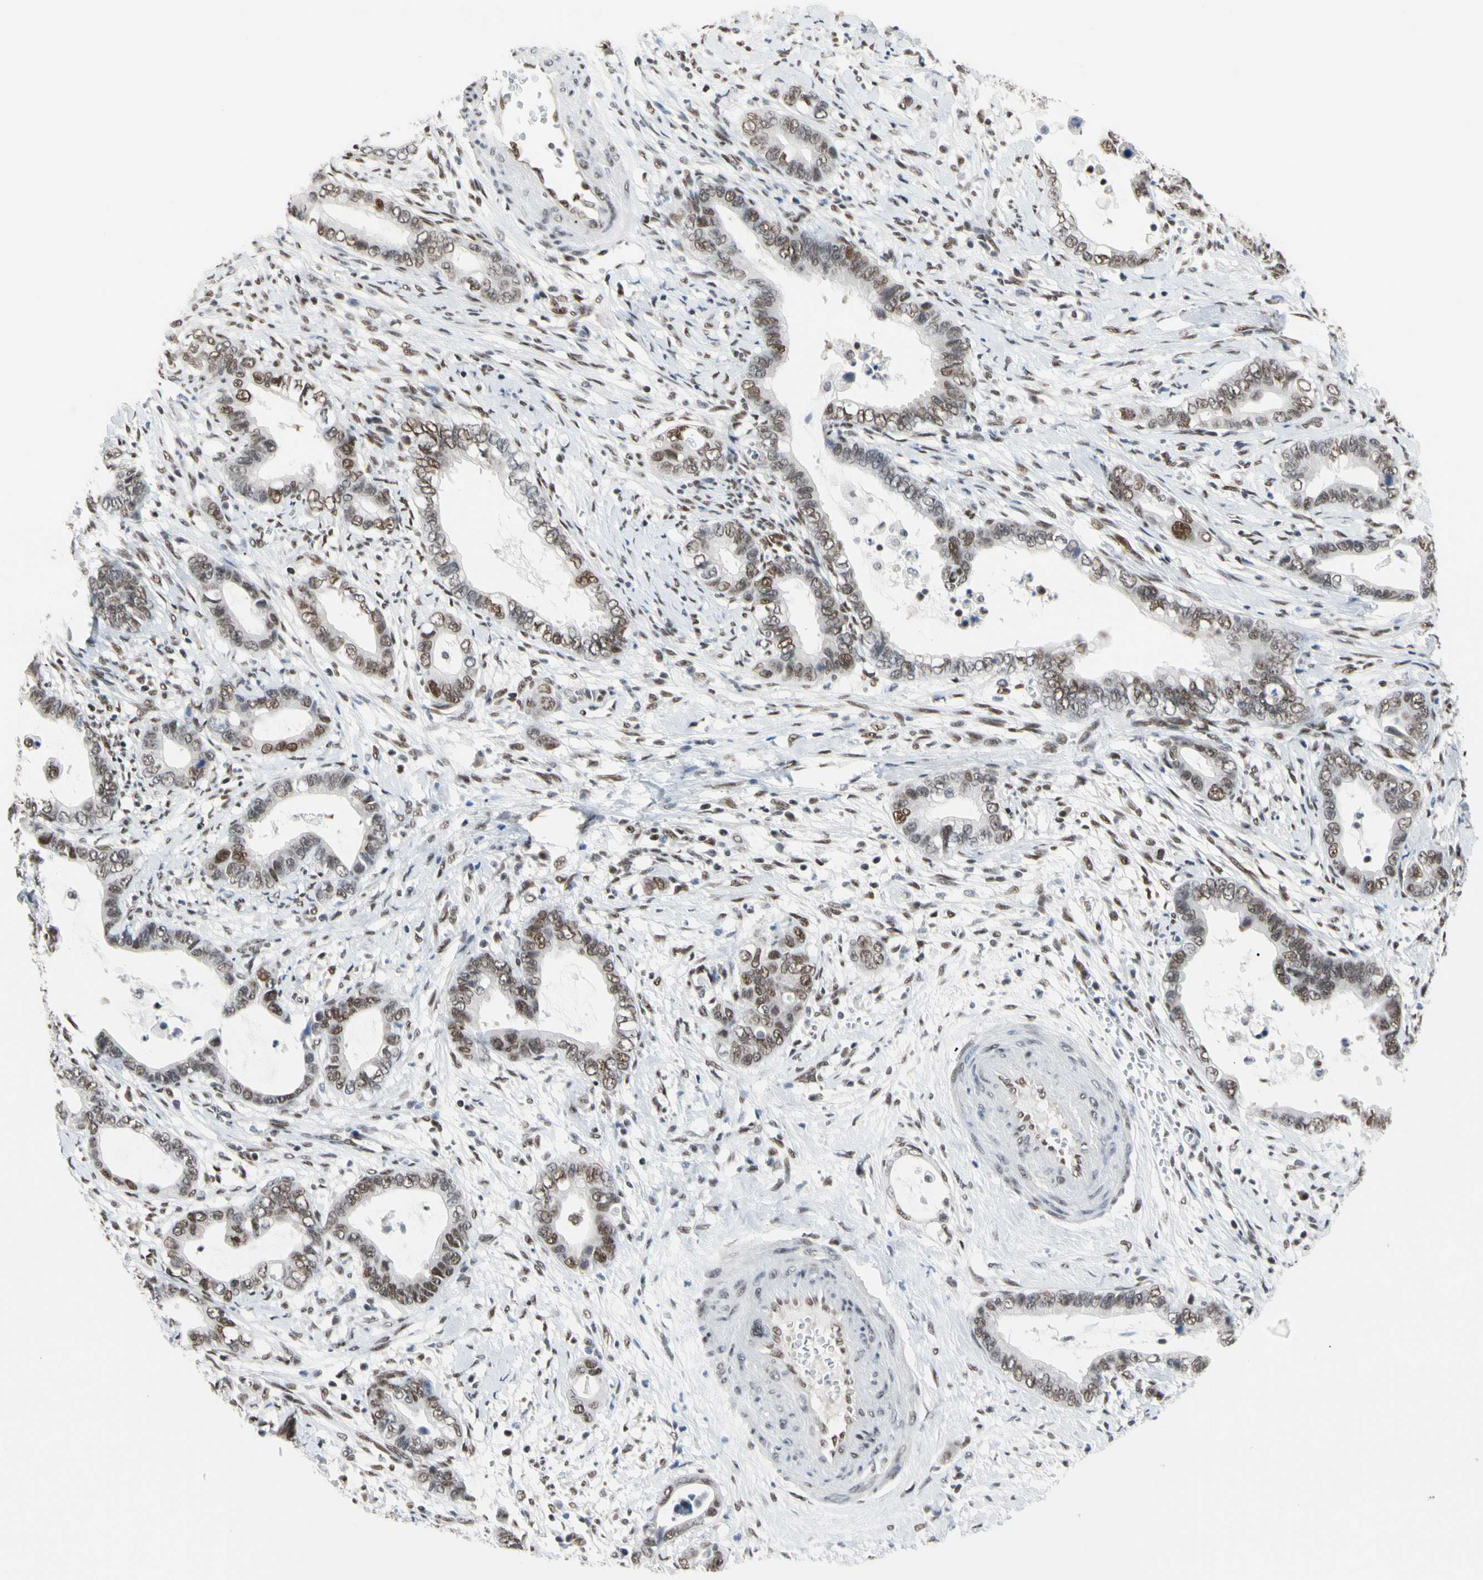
{"staining": {"intensity": "moderate", "quantity": "25%-75%", "location": "nuclear"}, "tissue": "cervical cancer", "cell_type": "Tumor cells", "image_type": "cancer", "snomed": [{"axis": "morphology", "description": "Adenocarcinoma, NOS"}, {"axis": "topography", "description": "Cervix"}], "caption": "Immunohistochemistry (IHC) of human adenocarcinoma (cervical) demonstrates medium levels of moderate nuclear staining in approximately 25%-75% of tumor cells.", "gene": "FAM98B", "patient": {"sex": "female", "age": 44}}